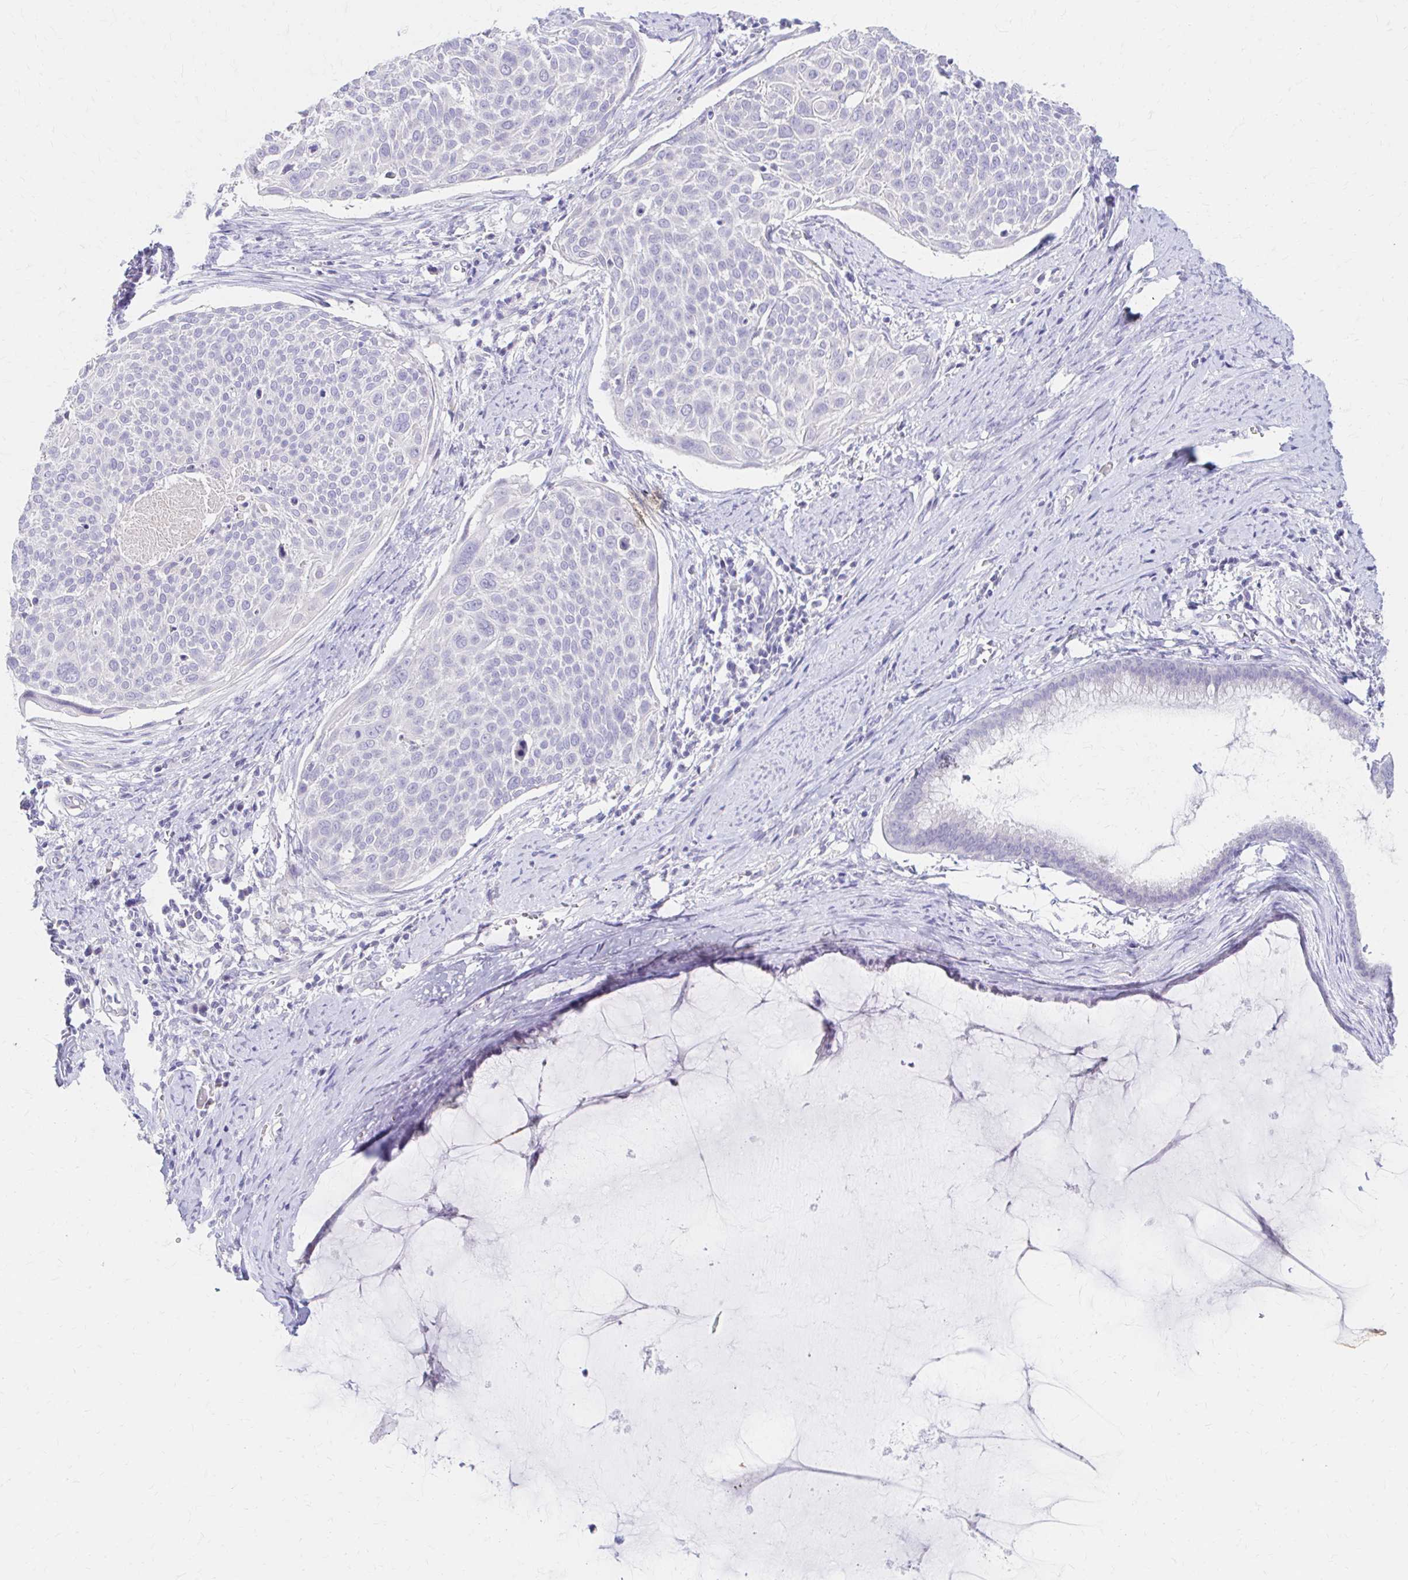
{"staining": {"intensity": "negative", "quantity": "none", "location": "none"}, "tissue": "cervical cancer", "cell_type": "Tumor cells", "image_type": "cancer", "snomed": [{"axis": "morphology", "description": "Squamous cell carcinoma, NOS"}, {"axis": "topography", "description": "Cervix"}], "caption": "High magnification brightfield microscopy of cervical cancer stained with DAB (brown) and counterstained with hematoxylin (blue): tumor cells show no significant staining.", "gene": "AZGP1", "patient": {"sex": "female", "age": 39}}